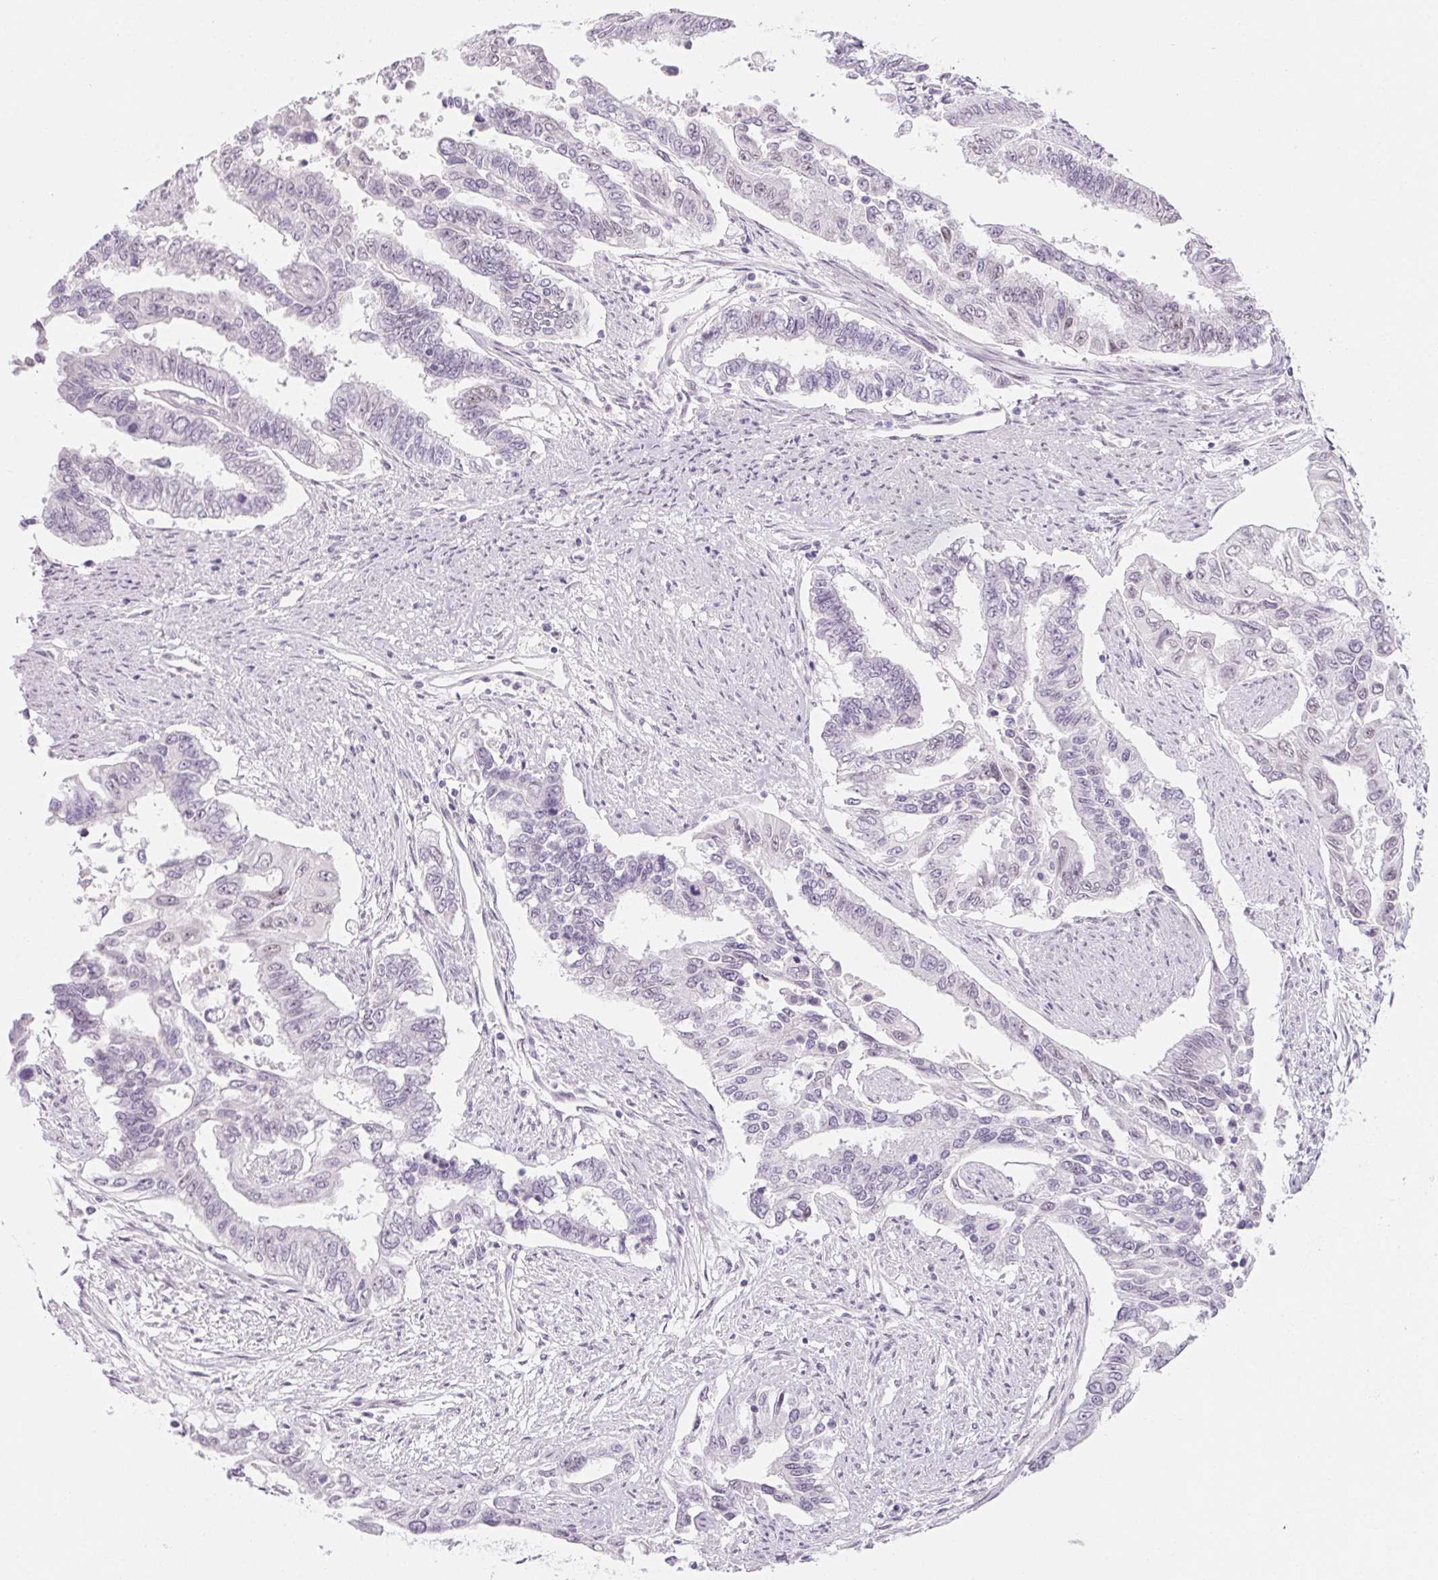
{"staining": {"intensity": "negative", "quantity": "none", "location": "none"}, "tissue": "endometrial cancer", "cell_type": "Tumor cells", "image_type": "cancer", "snomed": [{"axis": "morphology", "description": "Adenocarcinoma, NOS"}, {"axis": "topography", "description": "Uterus"}], "caption": "Immunohistochemical staining of endometrial cancer (adenocarcinoma) demonstrates no significant expression in tumor cells.", "gene": "KCNQ2", "patient": {"sex": "female", "age": 59}}